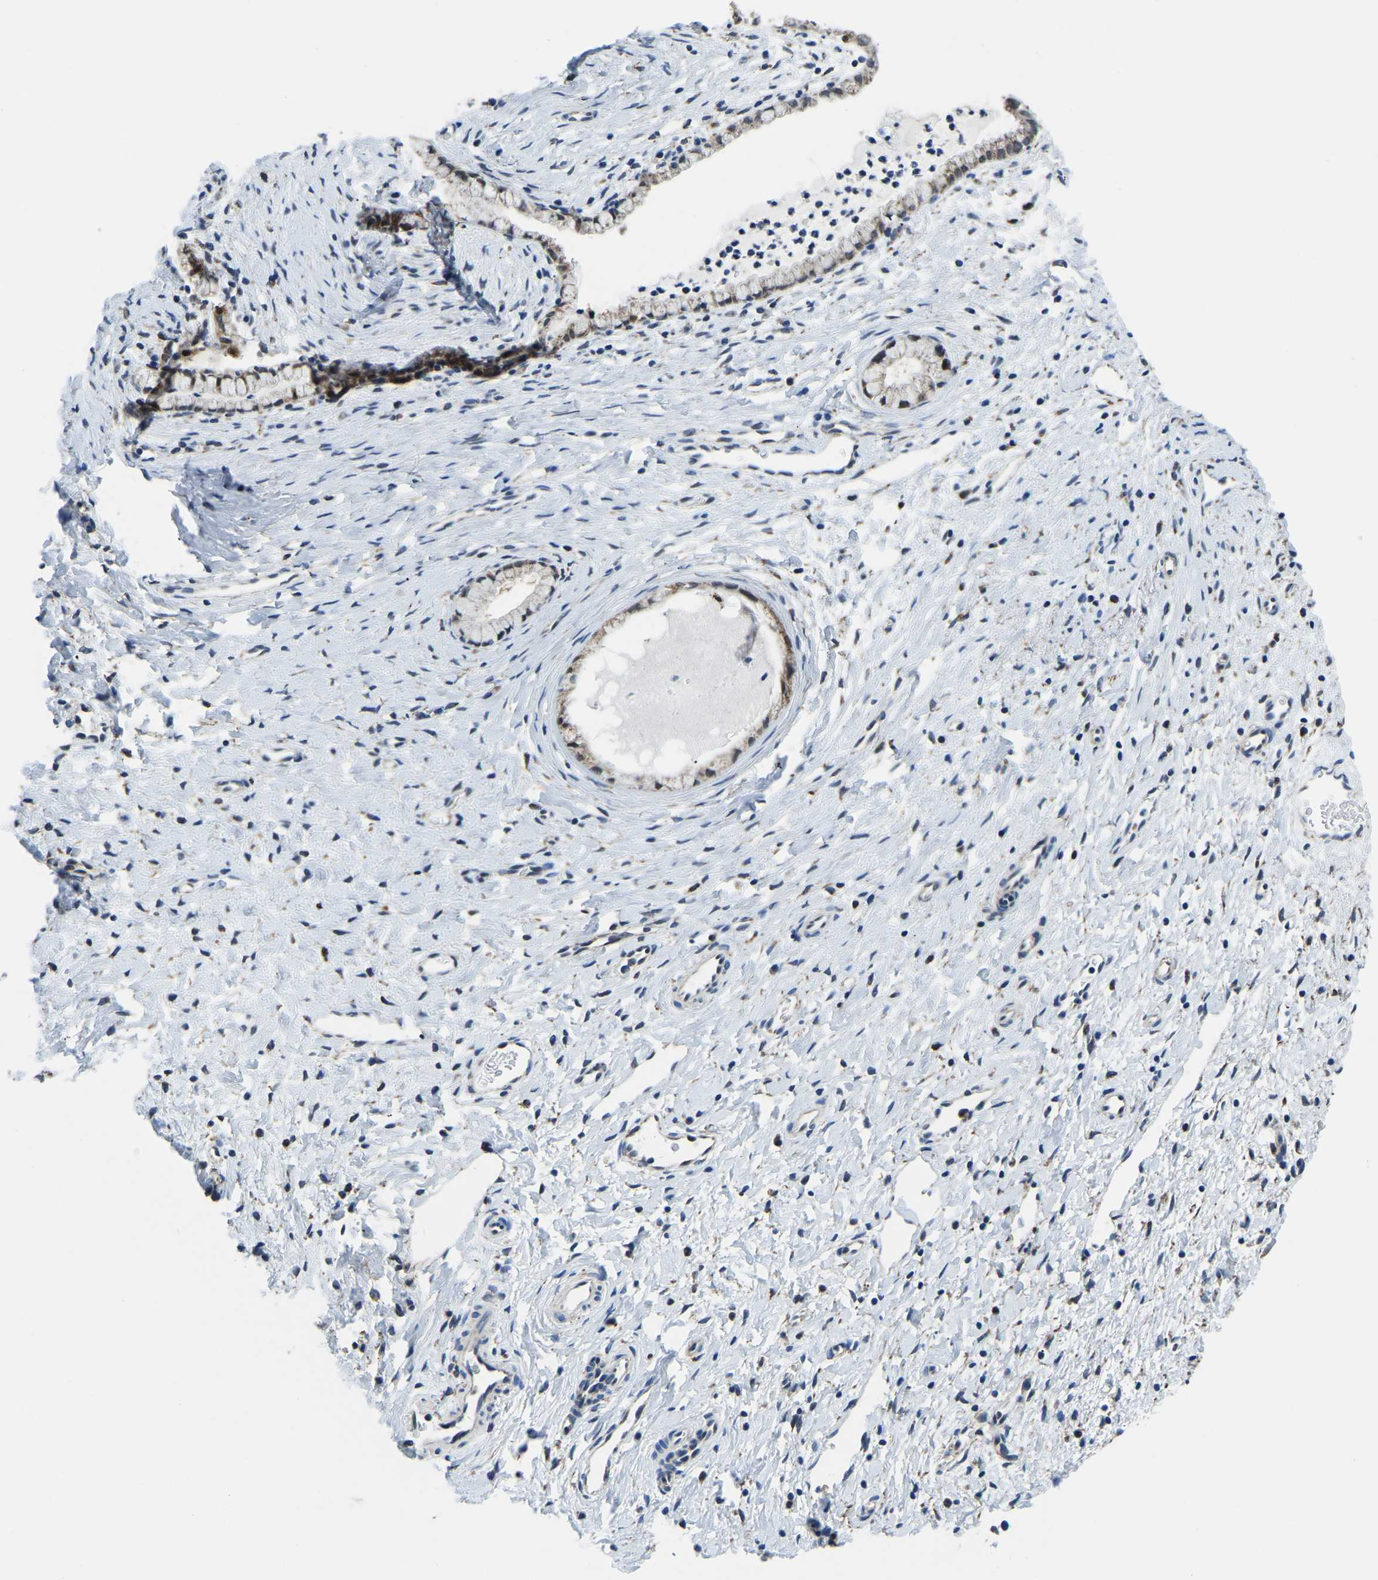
{"staining": {"intensity": "weak", "quantity": "25%-75%", "location": "cytoplasmic/membranous"}, "tissue": "cervix", "cell_type": "Glandular cells", "image_type": "normal", "snomed": [{"axis": "morphology", "description": "Normal tissue, NOS"}, {"axis": "topography", "description": "Cervix"}], "caption": "Immunohistochemical staining of normal human cervix displays low levels of weak cytoplasmic/membranous staining in about 25%-75% of glandular cells. (DAB IHC, brown staining for protein, blue staining for nuclei).", "gene": "BNIP3L", "patient": {"sex": "female", "age": 72}}